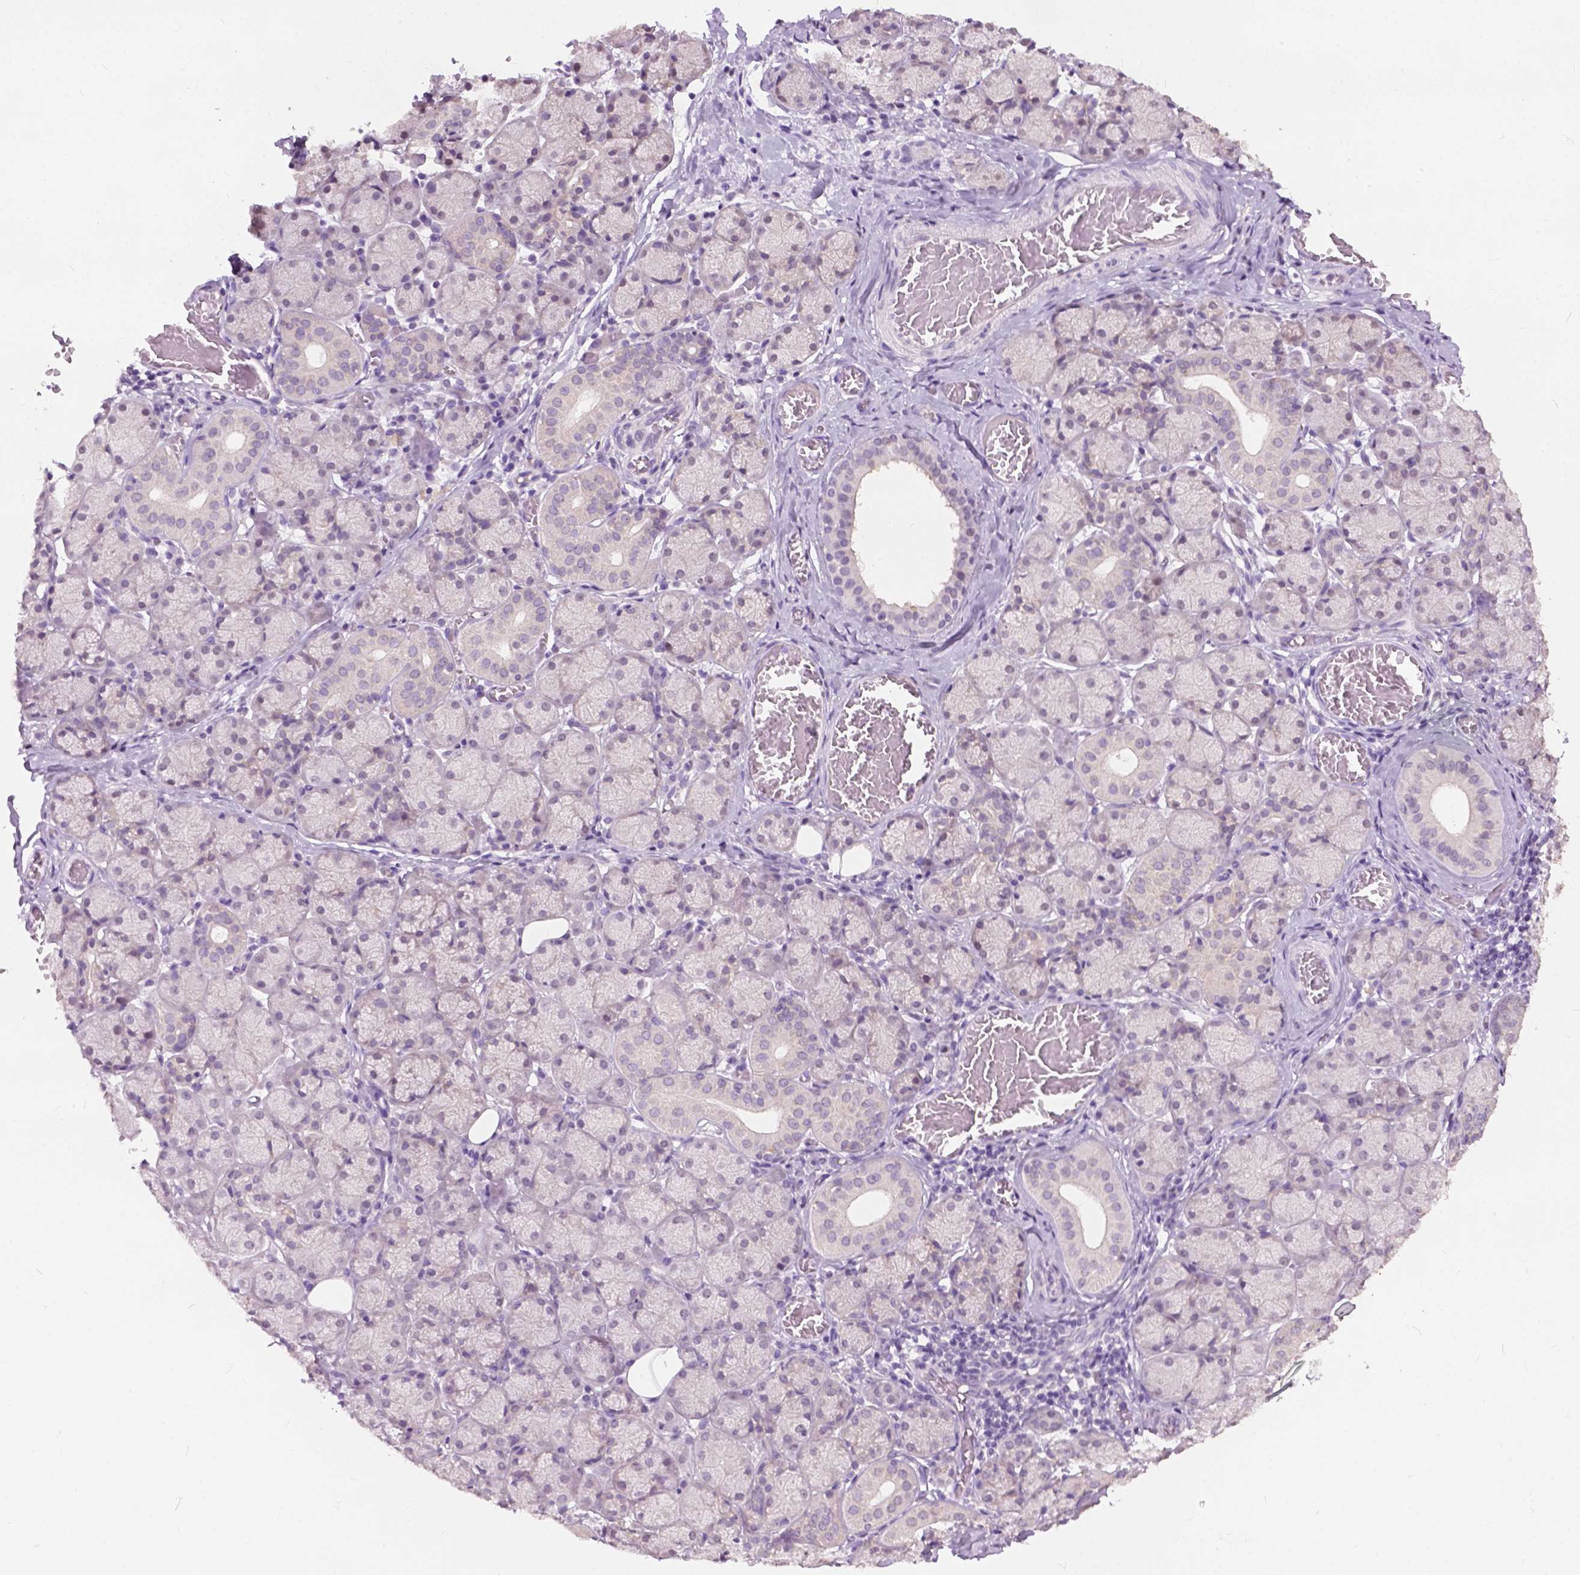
{"staining": {"intensity": "negative", "quantity": "none", "location": "none"}, "tissue": "salivary gland", "cell_type": "Glandular cells", "image_type": "normal", "snomed": [{"axis": "morphology", "description": "Normal tissue, NOS"}, {"axis": "topography", "description": "Salivary gland"}, {"axis": "topography", "description": "Peripheral nerve tissue"}], "caption": "Human salivary gland stained for a protein using immunohistochemistry reveals no positivity in glandular cells.", "gene": "GPR37L1", "patient": {"sex": "female", "age": 24}}